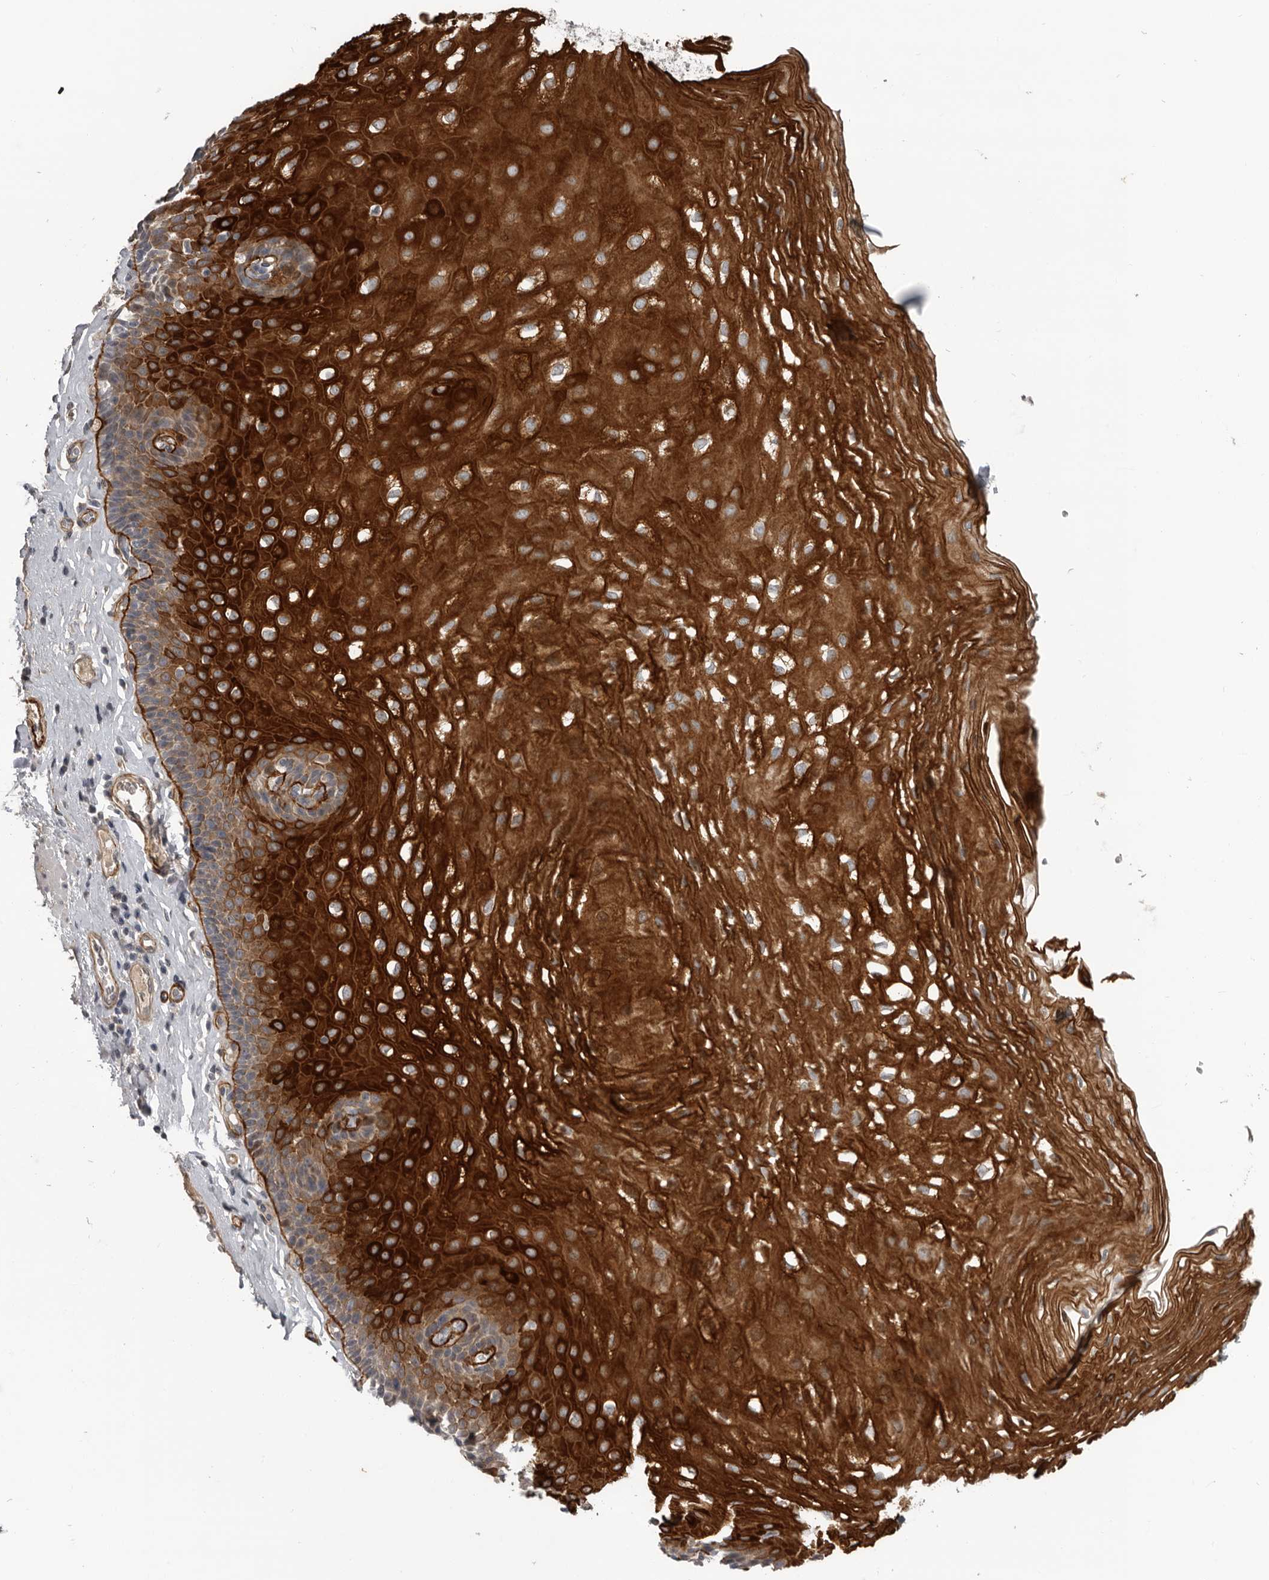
{"staining": {"intensity": "strong", "quantity": "25%-75%", "location": "cytoplasmic/membranous"}, "tissue": "esophagus", "cell_type": "Squamous epithelial cells", "image_type": "normal", "snomed": [{"axis": "morphology", "description": "Normal tissue, NOS"}, {"axis": "topography", "description": "Esophagus"}], "caption": "Immunohistochemical staining of normal esophagus shows 25%-75% levels of strong cytoplasmic/membranous protein positivity in approximately 25%-75% of squamous epithelial cells. Immunohistochemistry (ihc) stains the protein in brown and the nuclei are stained blue.", "gene": "C1orf216", "patient": {"sex": "female", "age": 66}}